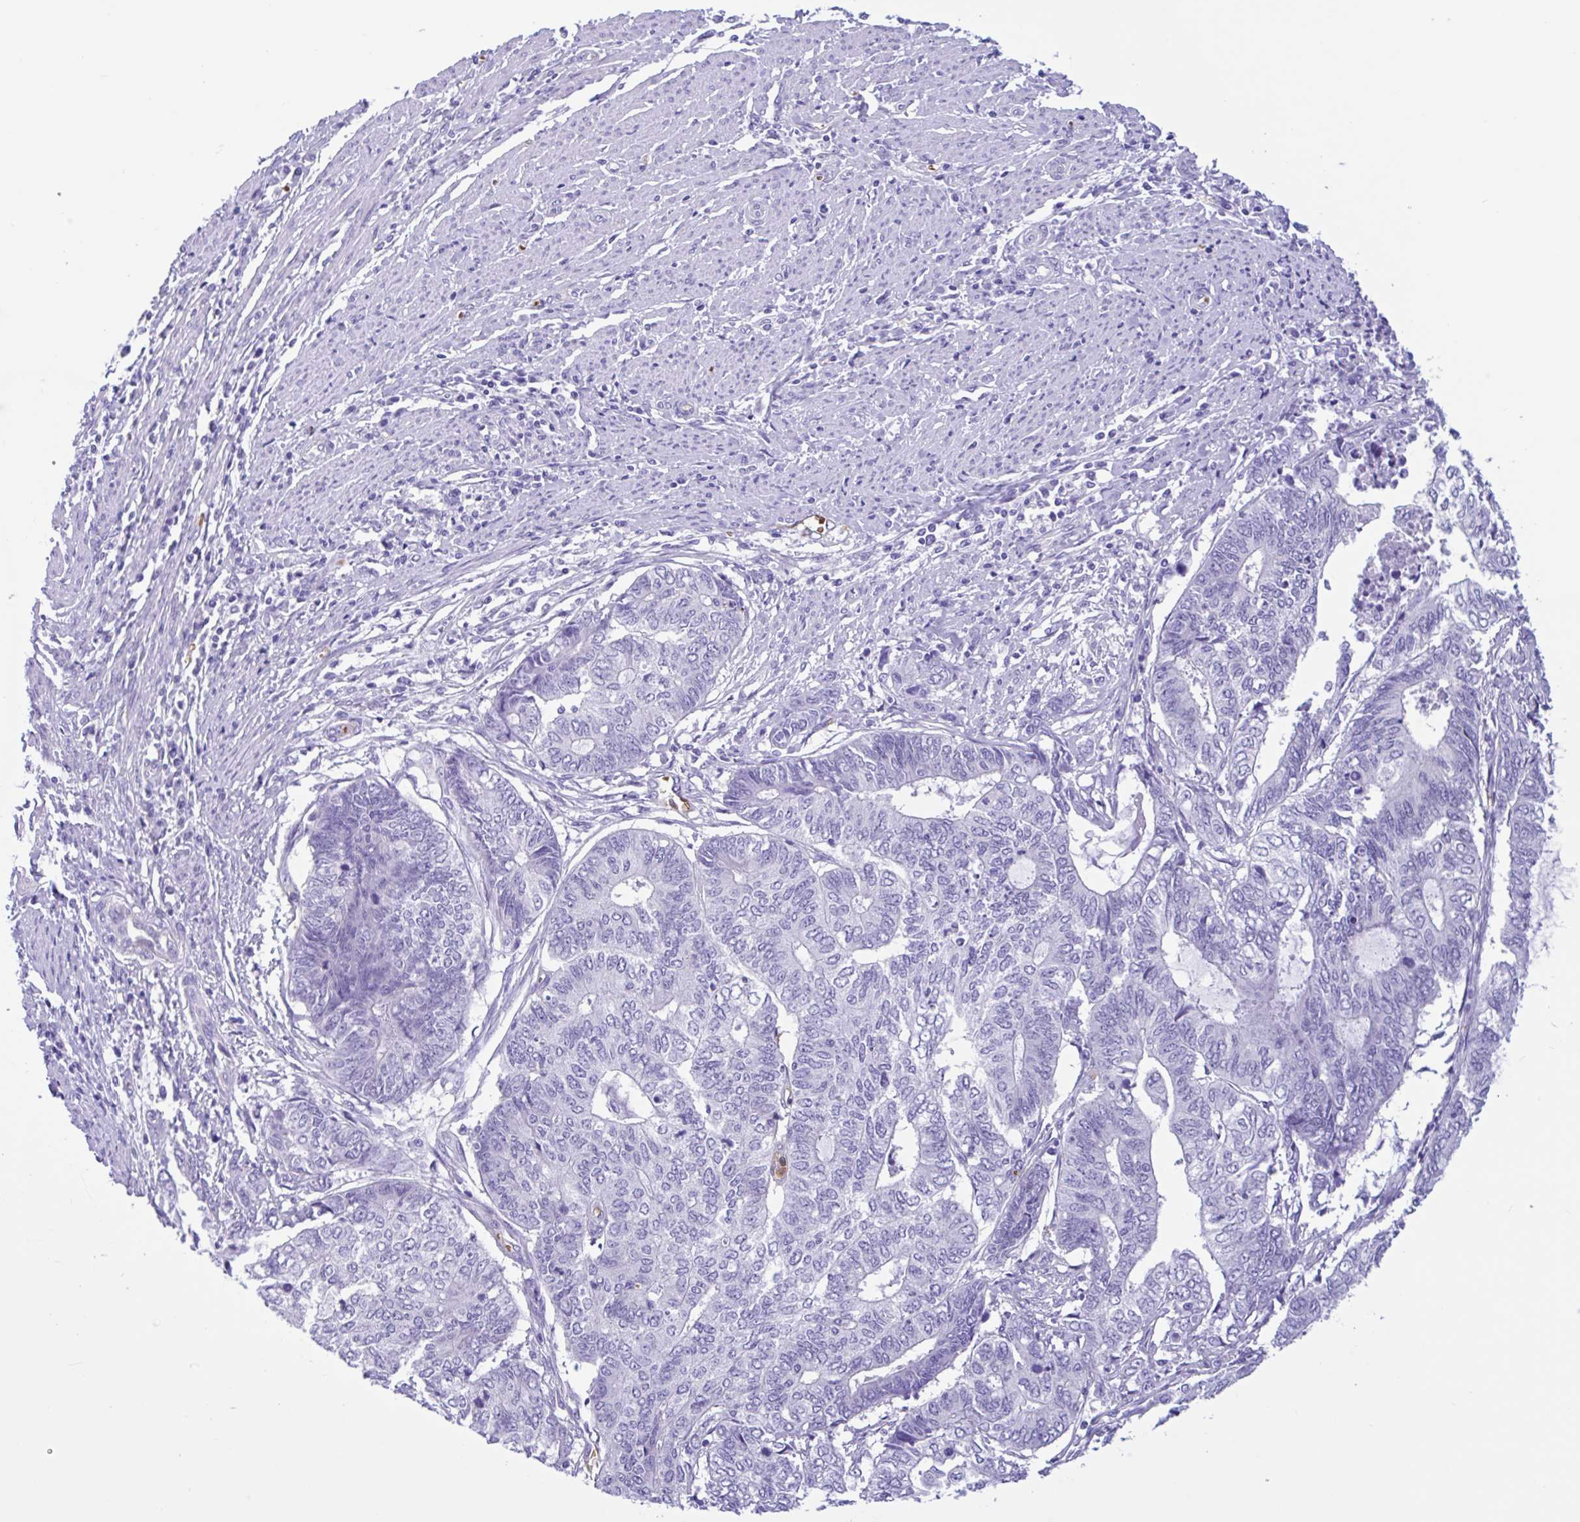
{"staining": {"intensity": "negative", "quantity": "none", "location": "none"}, "tissue": "endometrial cancer", "cell_type": "Tumor cells", "image_type": "cancer", "snomed": [{"axis": "morphology", "description": "Adenocarcinoma, NOS"}, {"axis": "topography", "description": "Uterus"}, {"axis": "topography", "description": "Endometrium"}], "caption": "A histopathology image of human endometrial adenocarcinoma is negative for staining in tumor cells. (Brightfield microscopy of DAB (3,3'-diaminobenzidine) immunohistochemistry (IHC) at high magnification).", "gene": "TMEM79", "patient": {"sex": "female", "age": 70}}